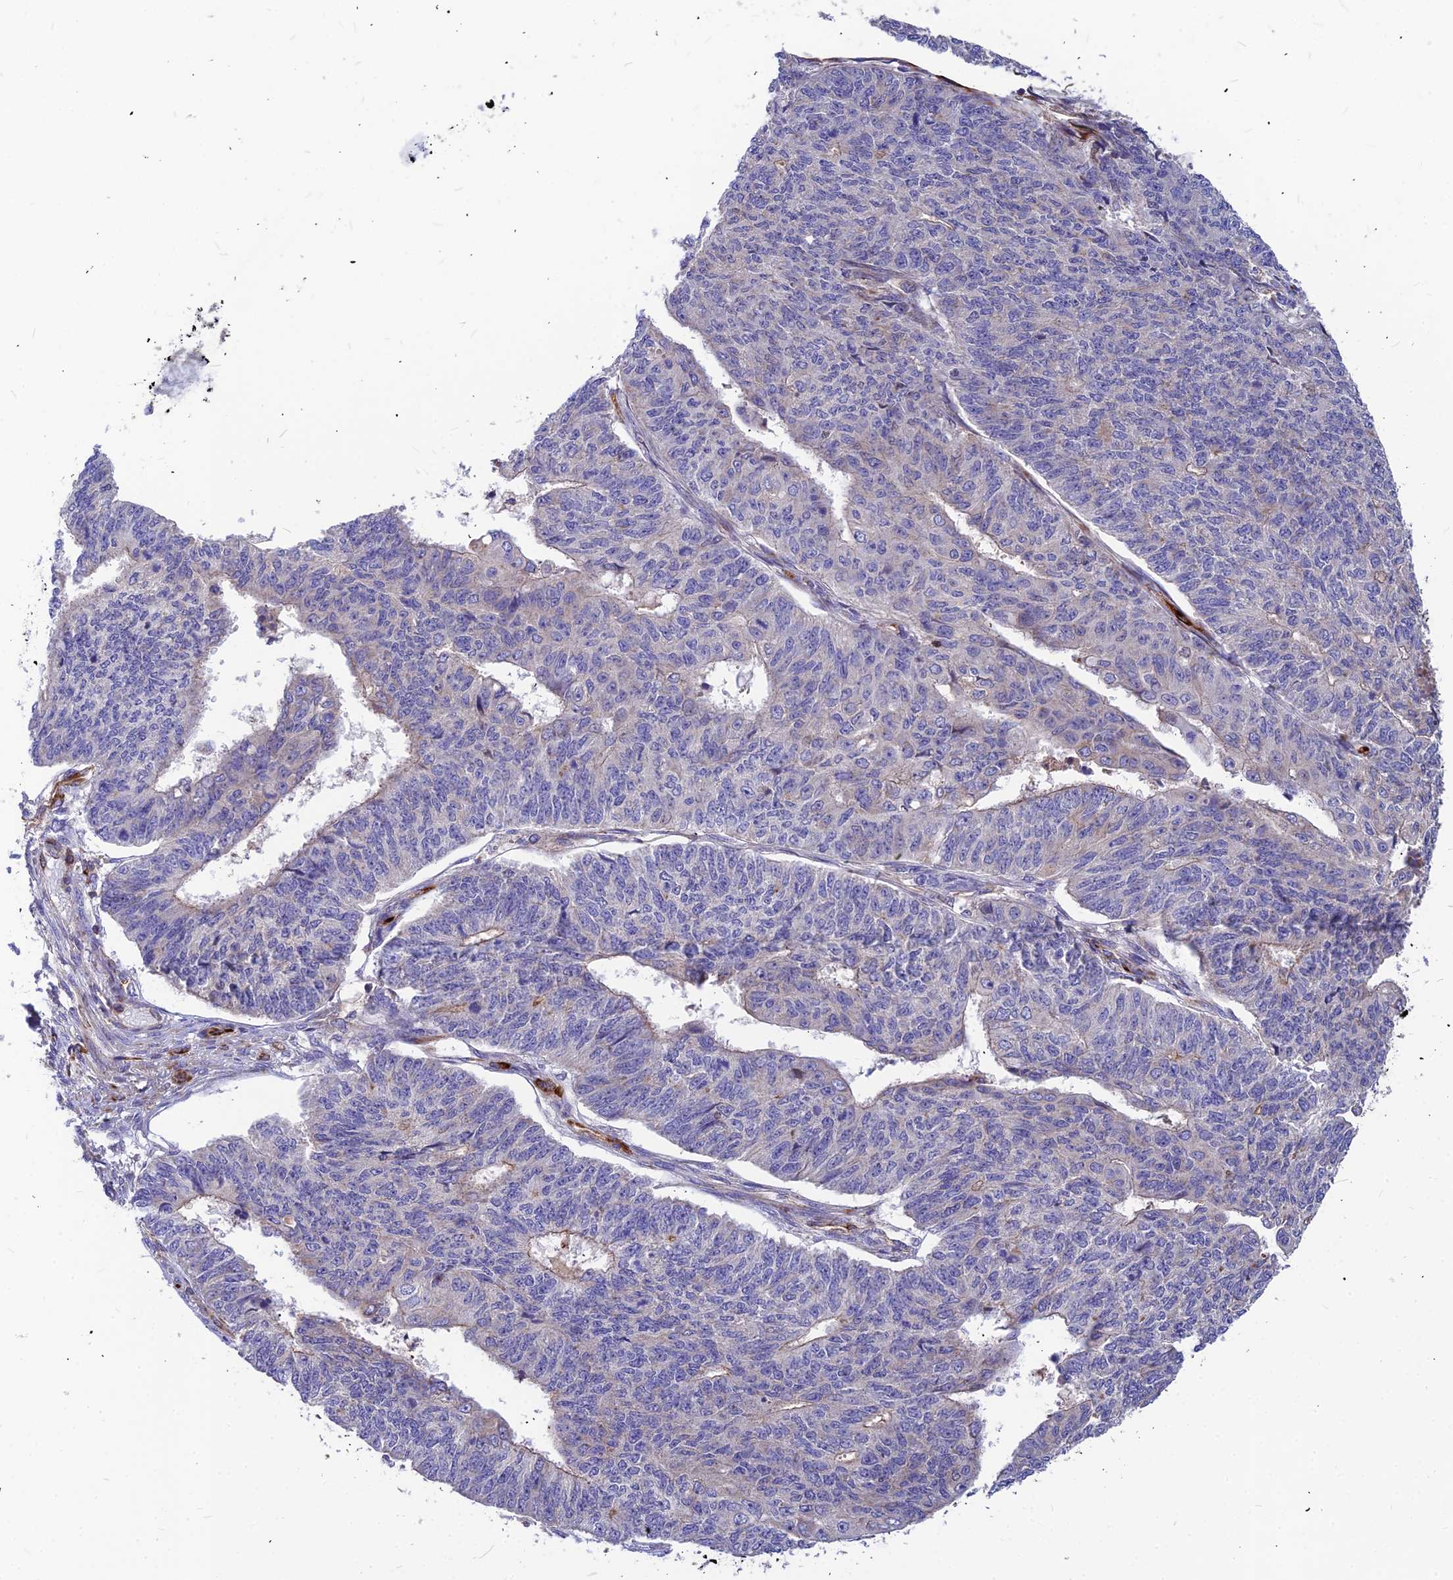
{"staining": {"intensity": "negative", "quantity": "none", "location": "none"}, "tissue": "endometrial cancer", "cell_type": "Tumor cells", "image_type": "cancer", "snomed": [{"axis": "morphology", "description": "Adenocarcinoma, NOS"}, {"axis": "topography", "description": "Endometrium"}], "caption": "IHC micrograph of neoplastic tissue: human endometrial cancer (adenocarcinoma) stained with DAB reveals no significant protein staining in tumor cells.", "gene": "ASPHD1", "patient": {"sex": "female", "age": 32}}